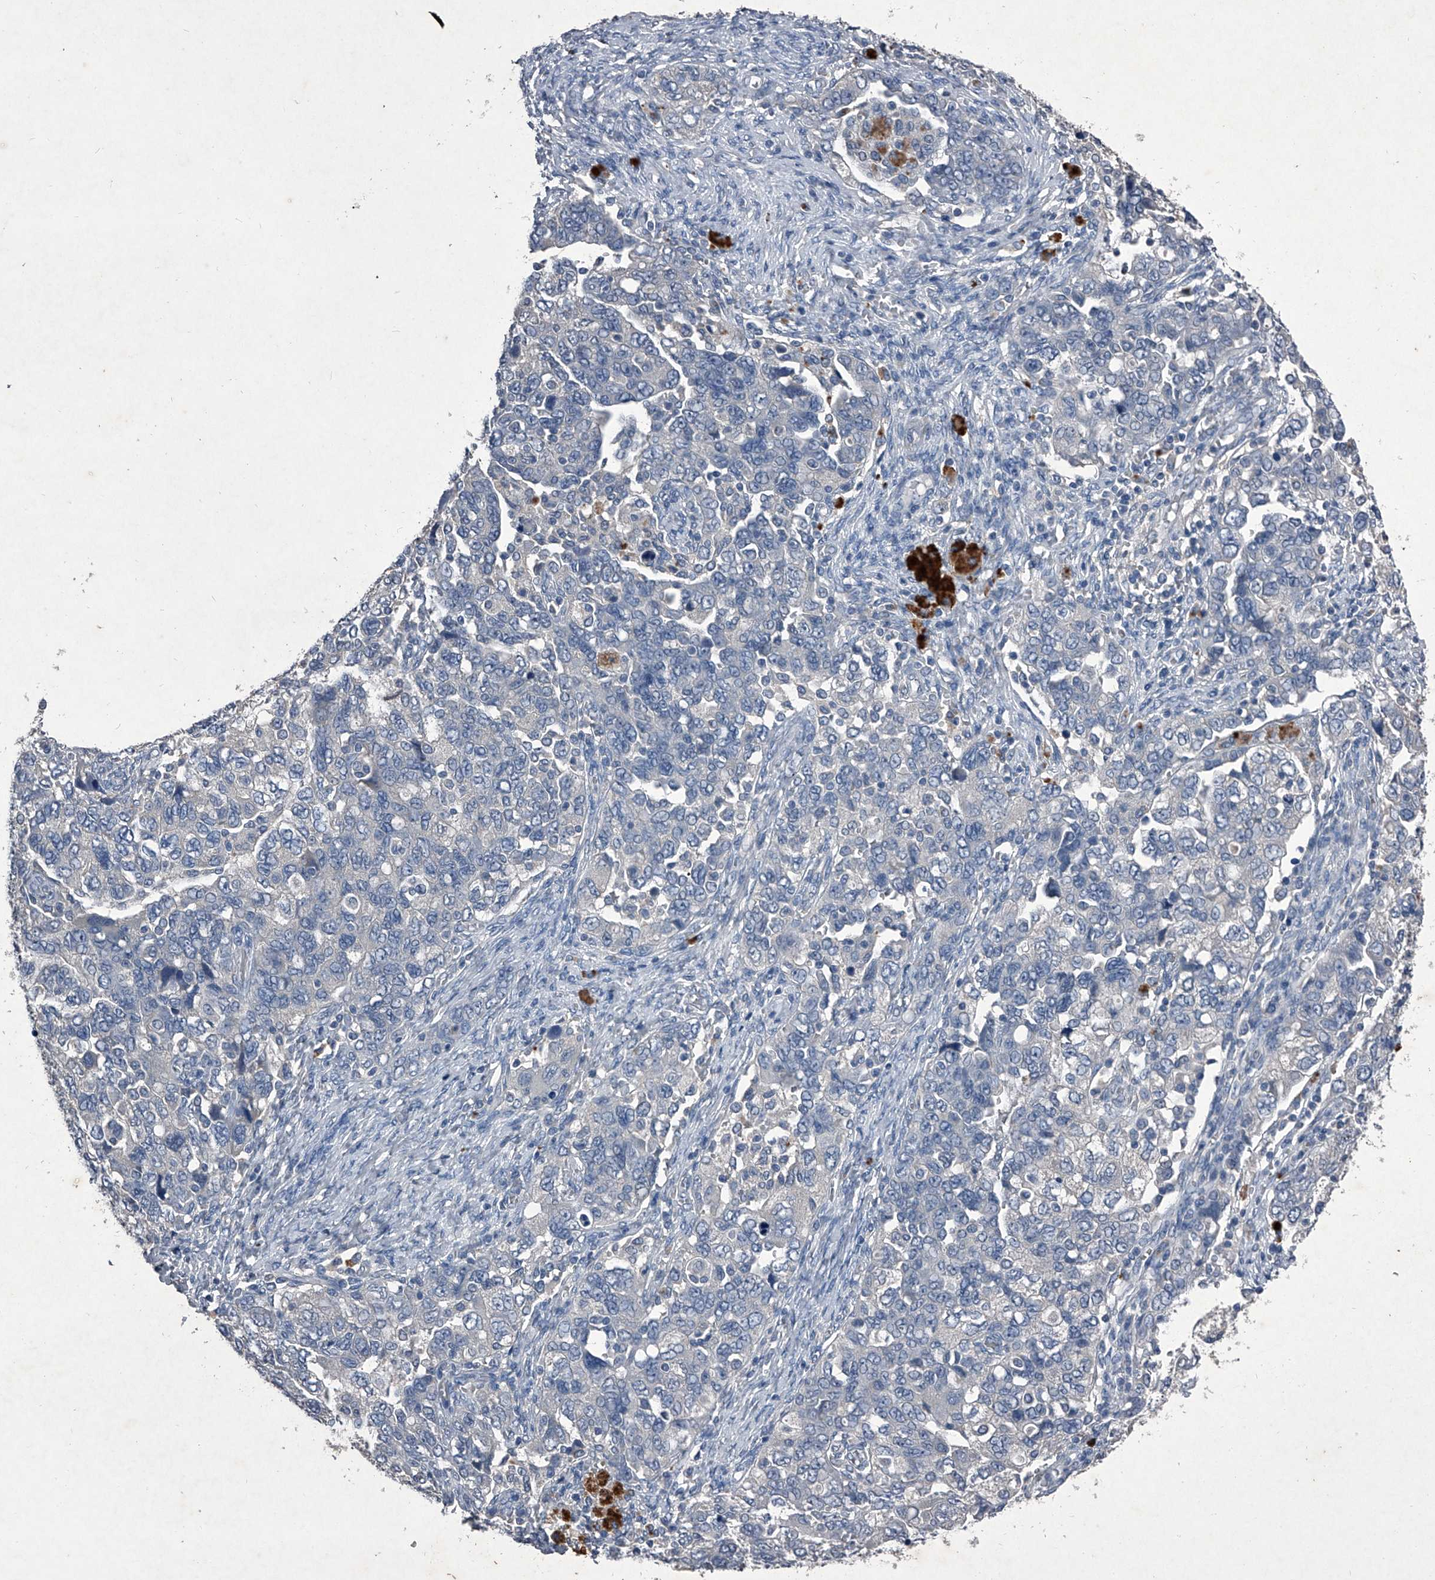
{"staining": {"intensity": "negative", "quantity": "none", "location": "none"}, "tissue": "ovarian cancer", "cell_type": "Tumor cells", "image_type": "cancer", "snomed": [{"axis": "morphology", "description": "Carcinoma, NOS"}, {"axis": "morphology", "description": "Cystadenocarcinoma, serous, NOS"}, {"axis": "topography", "description": "Ovary"}], "caption": "Tumor cells are negative for brown protein staining in ovarian cancer (carcinoma).", "gene": "MAPKAP1", "patient": {"sex": "female", "age": 69}}